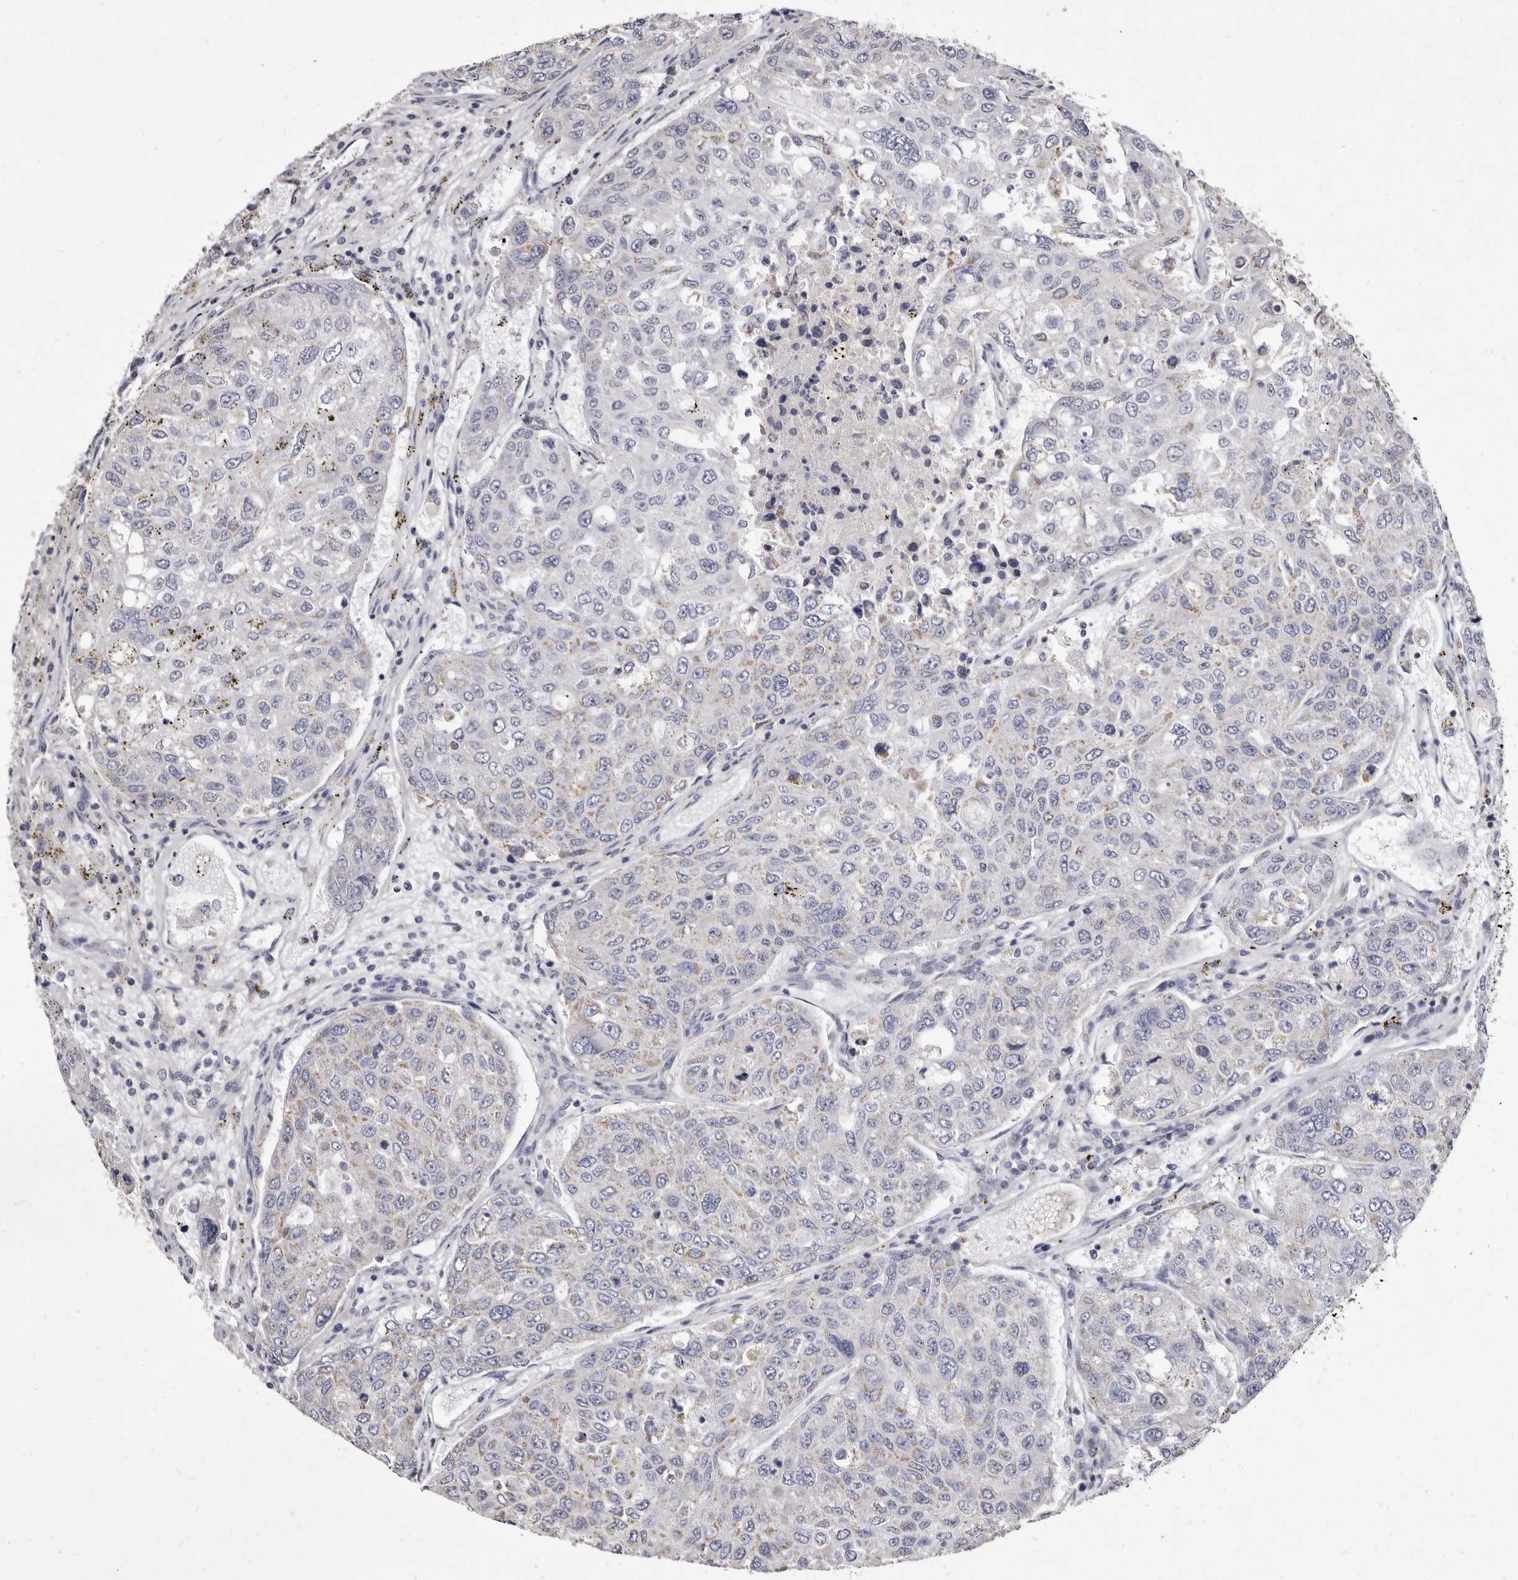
{"staining": {"intensity": "negative", "quantity": "none", "location": "none"}, "tissue": "urothelial cancer", "cell_type": "Tumor cells", "image_type": "cancer", "snomed": [{"axis": "morphology", "description": "Urothelial carcinoma, High grade"}, {"axis": "topography", "description": "Lymph node"}, {"axis": "topography", "description": "Urinary bladder"}], "caption": "Histopathology image shows no protein expression in tumor cells of high-grade urothelial carcinoma tissue.", "gene": "CYP2E1", "patient": {"sex": "male", "age": 51}}